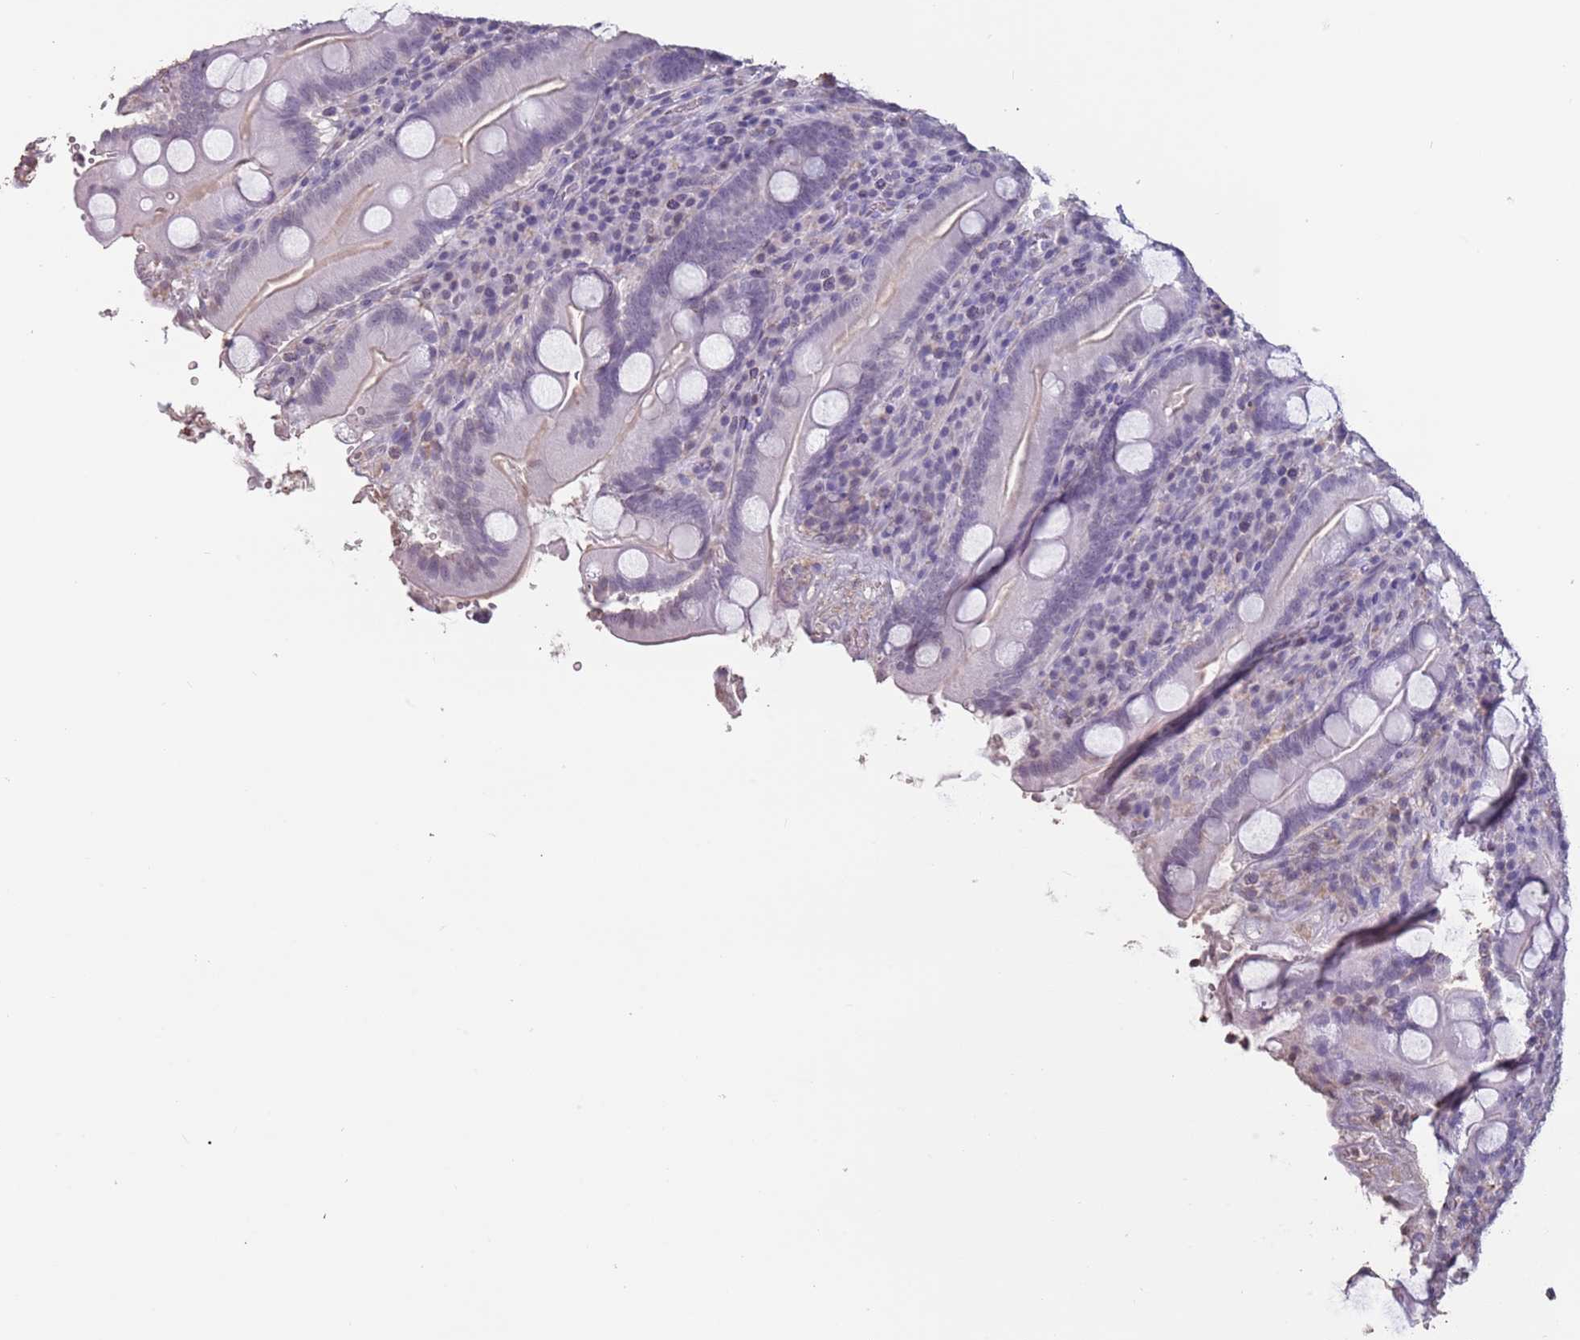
{"staining": {"intensity": "weak", "quantity": "<25%", "location": "cytoplasmic/membranous"}, "tissue": "duodenum", "cell_type": "Glandular cells", "image_type": "normal", "snomed": [{"axis": "morphology", "description": "Normal tissue, NOS"}, {"axis": "topography", "description": "Duodenum"}], "caption": "Image shows no significant protein expression in glandular cells of benign duodenum. (DAB (3,3'-diaminobenzidine) immunohistochemistry (IHC) with hematoxylin counter stain).", "gene": "SUN5", "patient": {"sex": "male", "age": 35}}